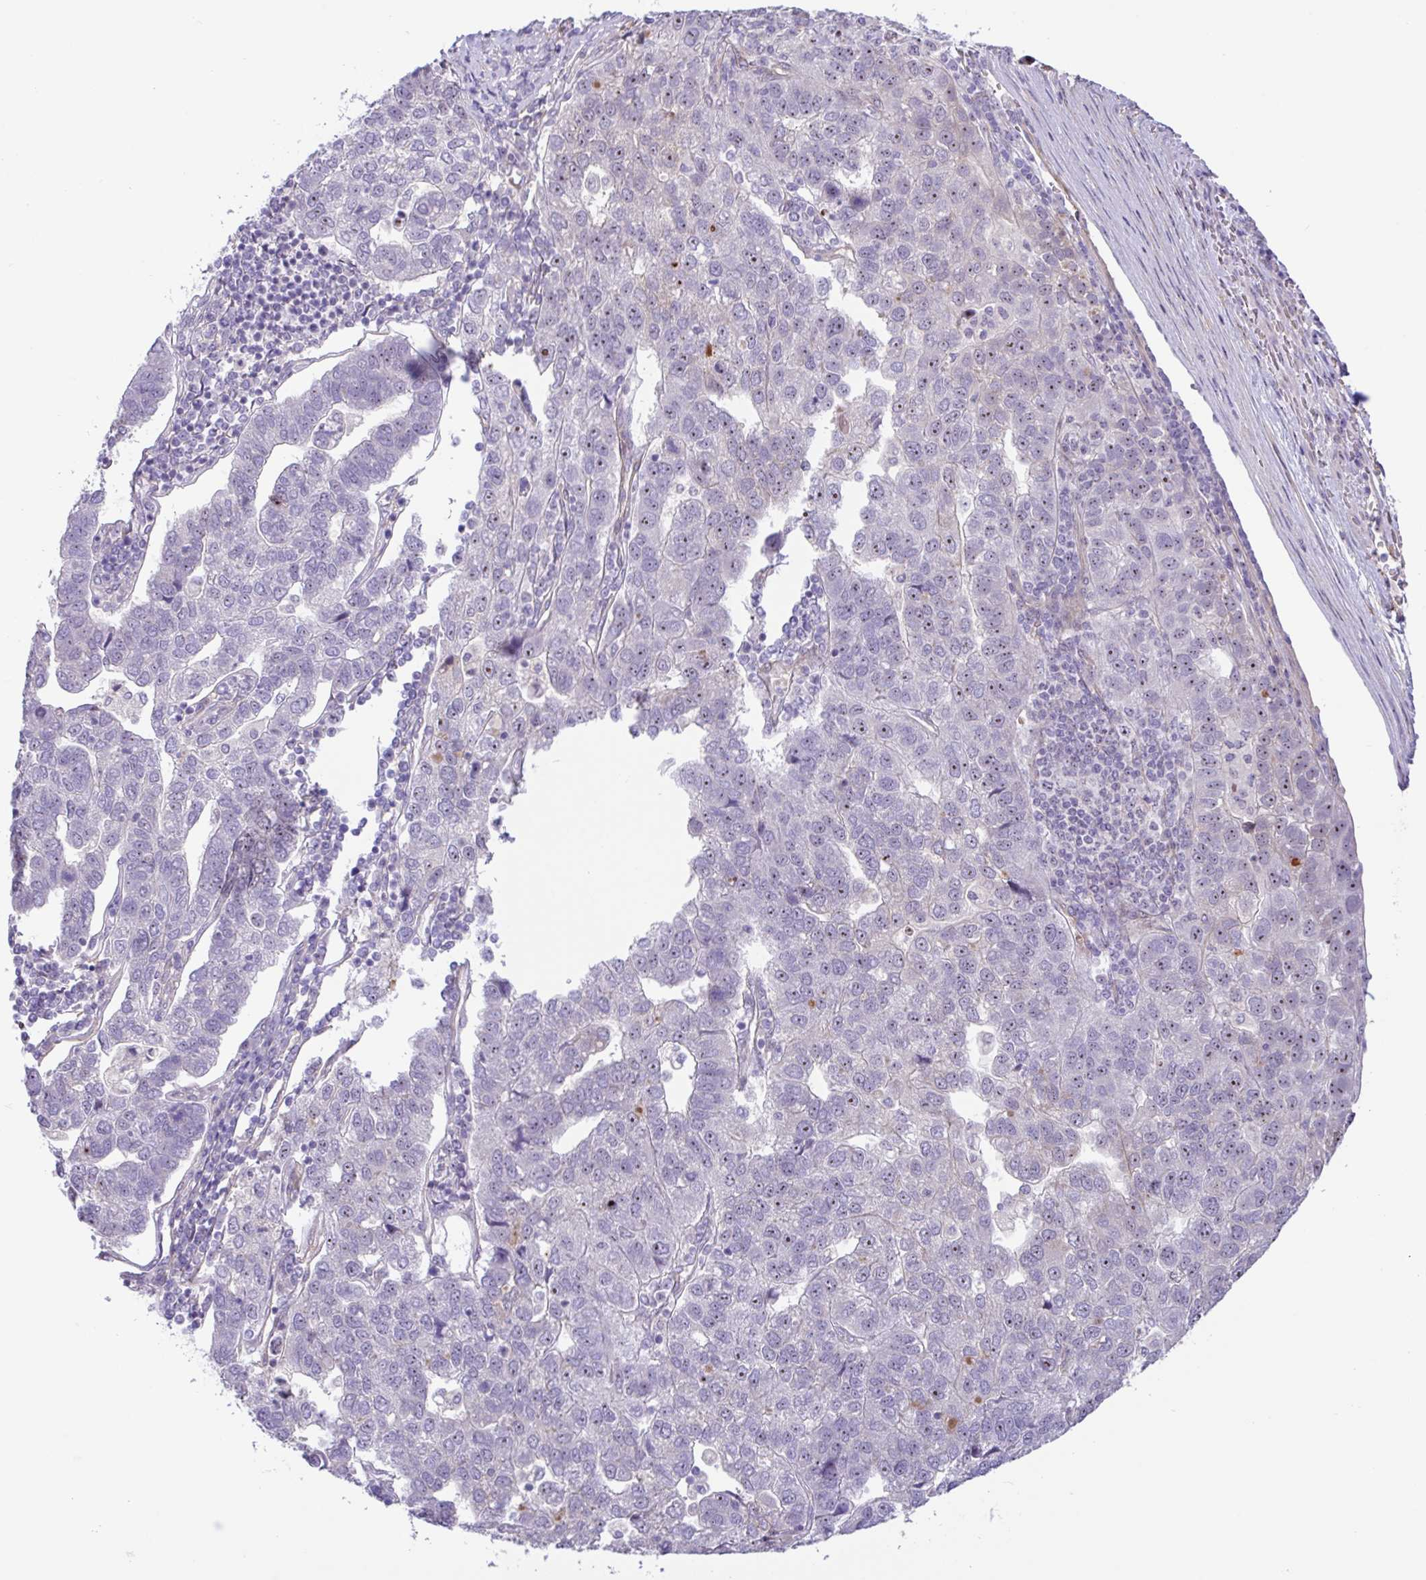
{"staining": {"intensity": "strong", "quantity": "<25%", "location": "nuclear"}, "tissue": "pancreatic cancer", "cell_type": "Tumor cells", "image_type": "cancer", "snomed": [{"axis": "morphology", "description": "Adenocarcinoma, NOS"}, {"axis": "topography", "description": "Pancreas"}], "caption": "Protein expression analysis of human pancreatic cancer reveals strong nuclear expression in approximately <25% of tumor cells.", "gene": "MXRA8", "patient": {"sex": "female", "age": 61}}